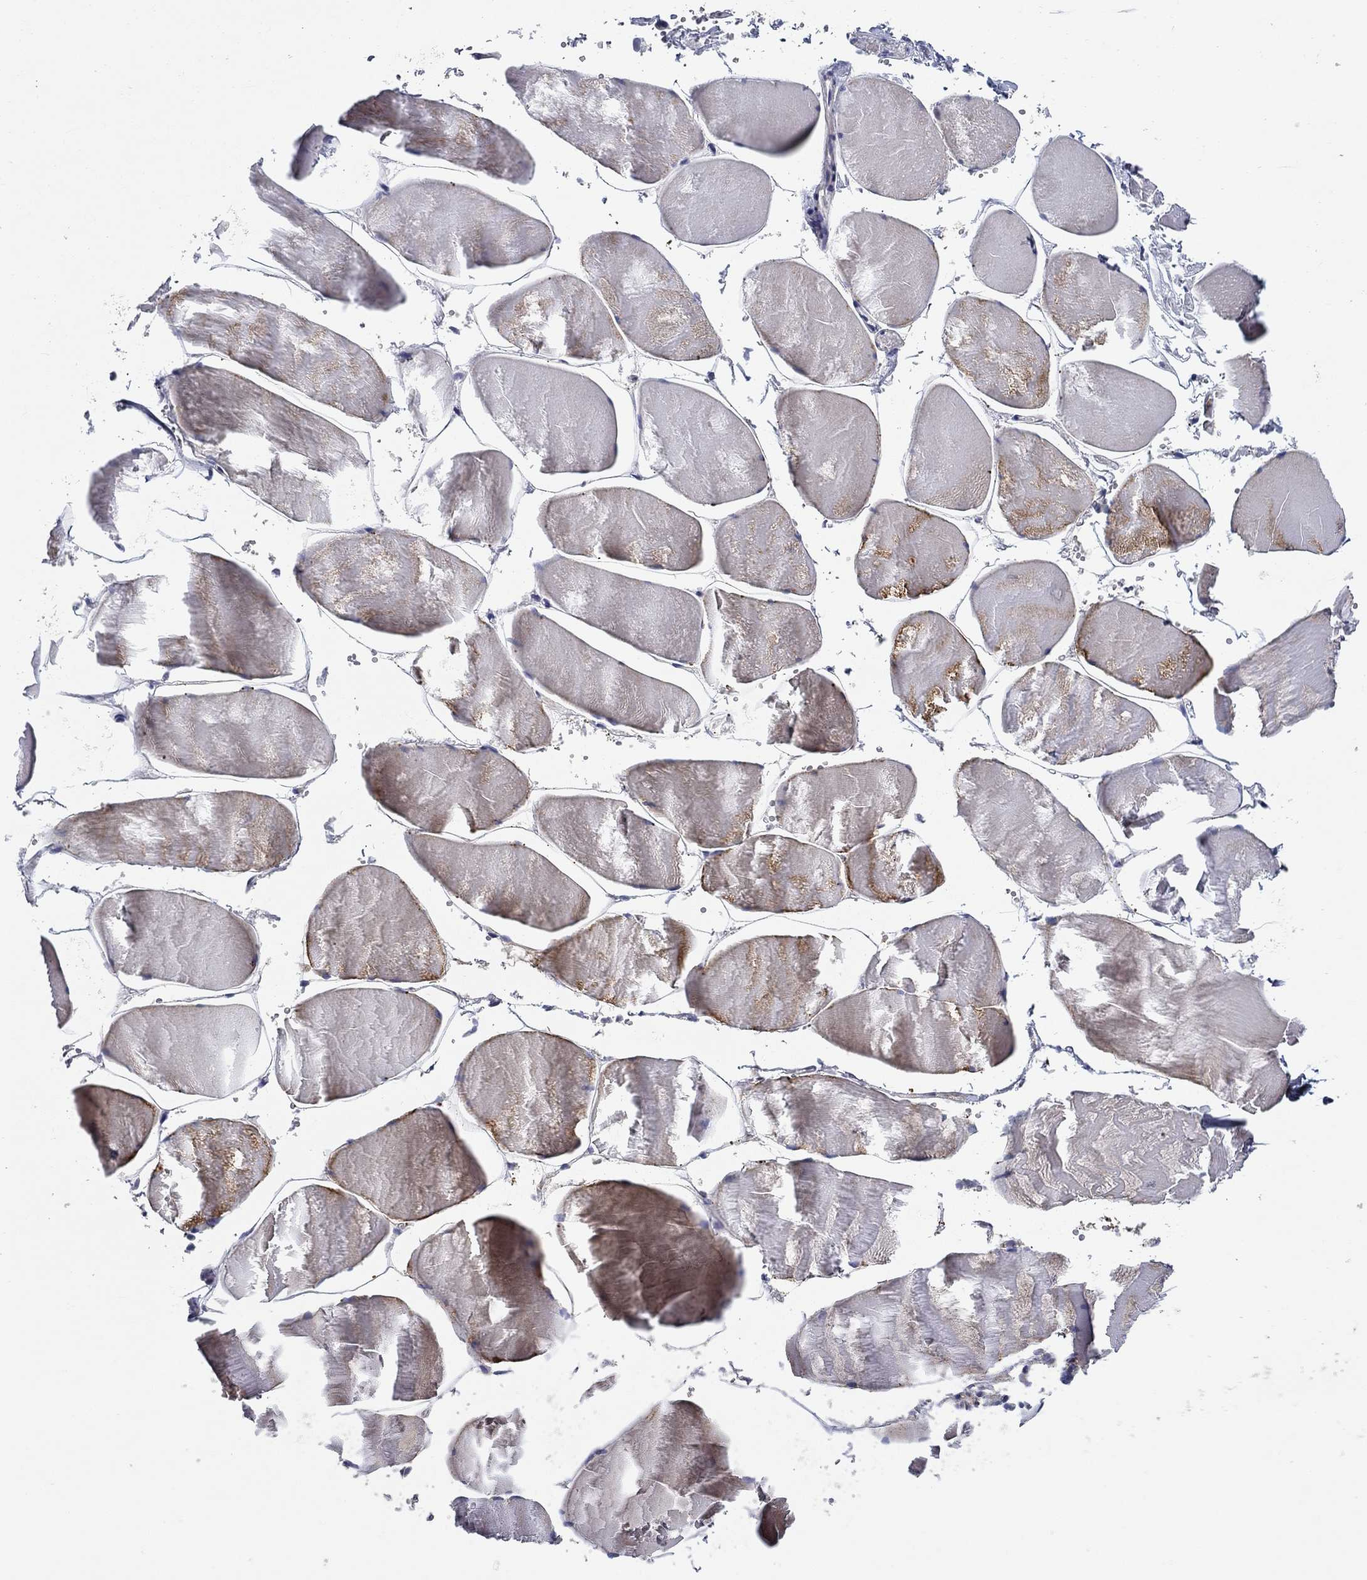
{"staining": {"intensity": "moderate", "quantity": "<25%", "location": "cytoplasmic/membranous"}, "tissue": "skeletal muscle", "cell_type": "Myocytes", "image_type": "normal", "snomed": [{"axis": "morphology", "description": "Normal tissue, NOS"}, {"axis": "morphology", "description": "Malignant melanoma, Metastatic site"}, {"axis": "topography", "description": "Skeletal muscle"}], "caption": "A micrograph showing moderate cytoplasmic/membranous expression in about <25% of myocytes in unremarkable skeletal muscle, as visualized by brown immunohistochemical staining.", "gene": "SIT1", "patient": {"sex": "male", "age": 50}}